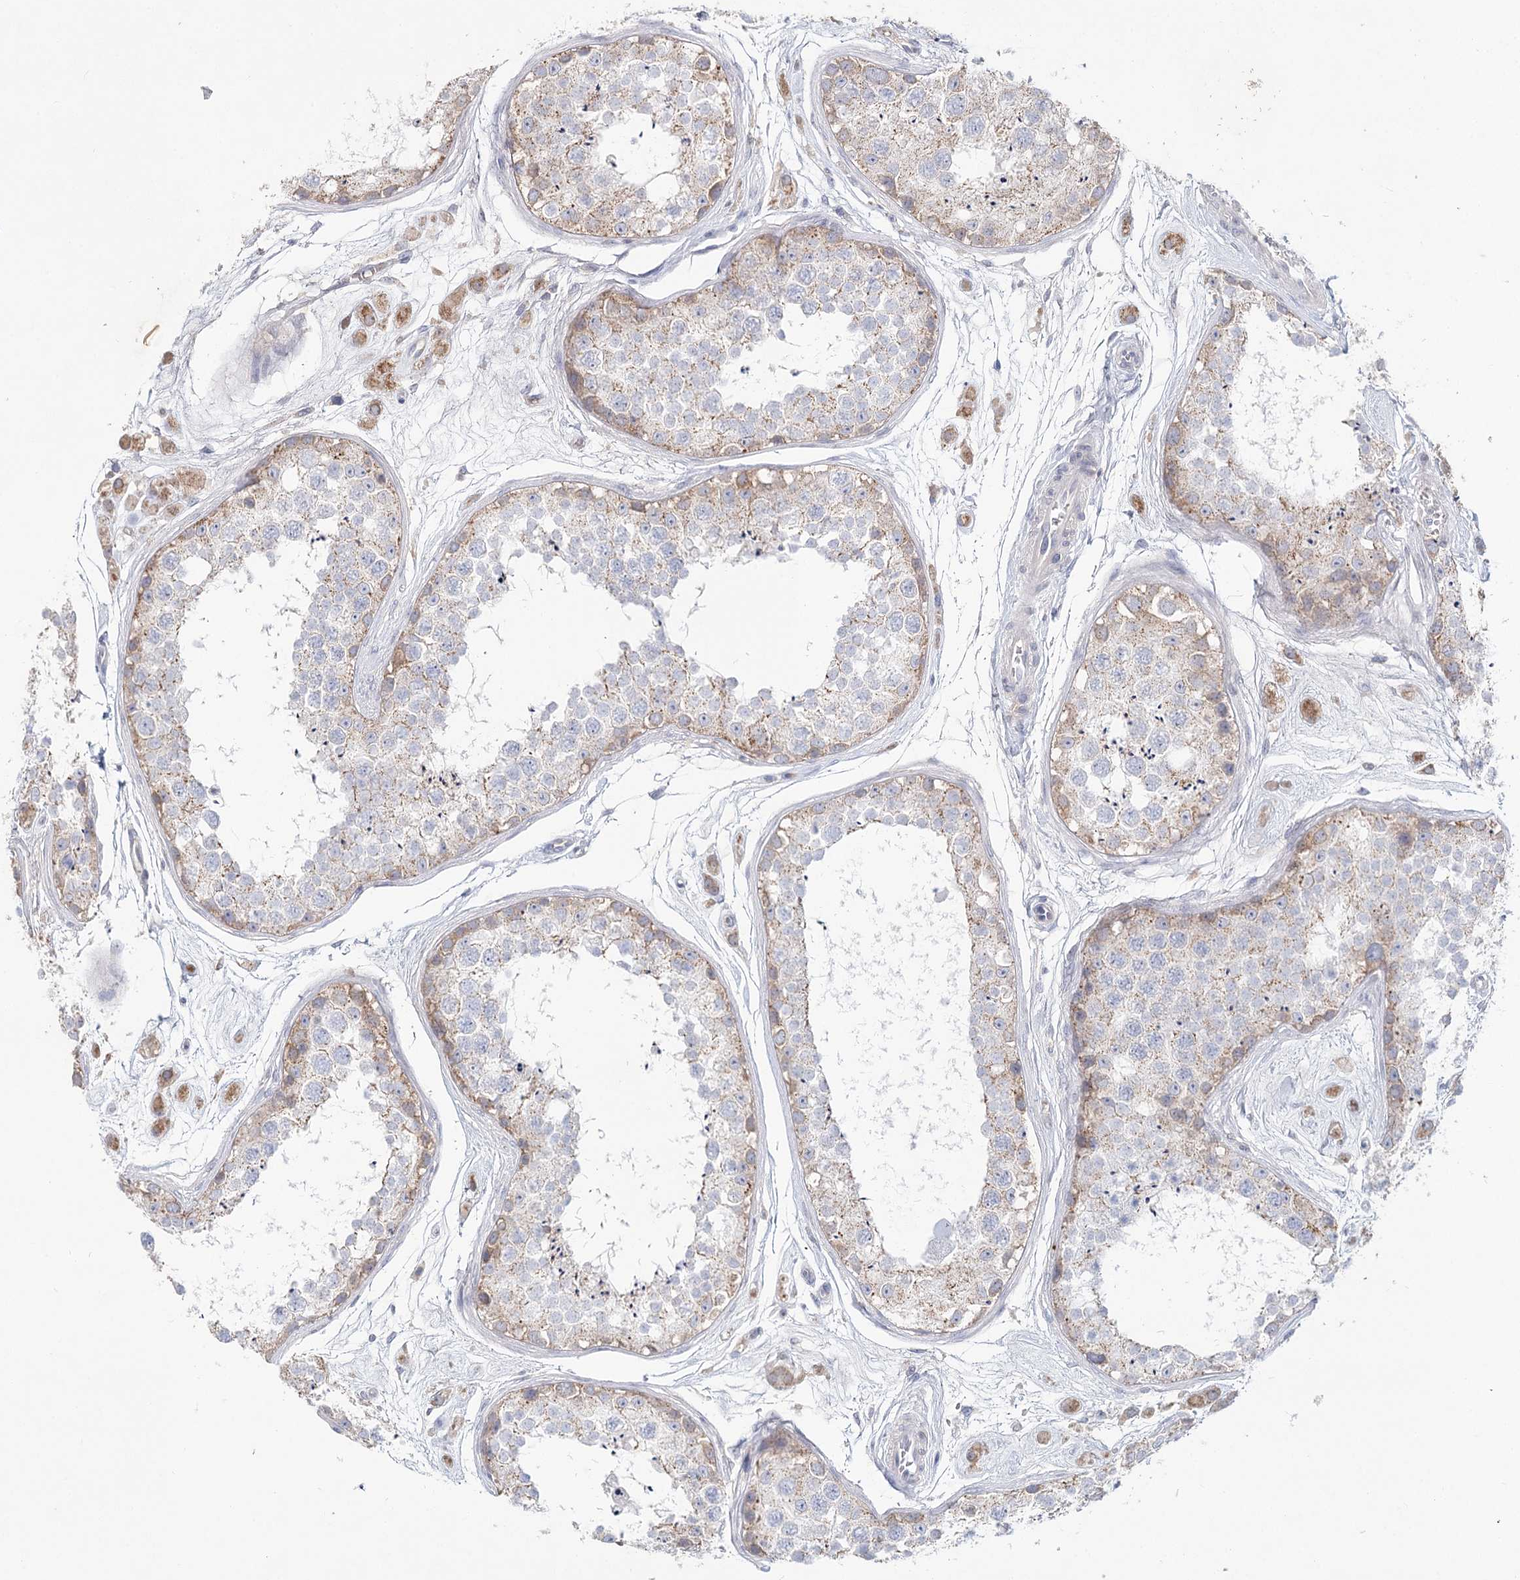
{"staining": {"intensity": "weak", "quantity": "25%-75%", "location": "cytoplasmic/membranous"}, "tissue": "testis", "cell_type": "Cells in seminiferous ducts", "image_type": "normal", "snomed": [{"axis": "morphology", "description": "Normal tissue, NOS"}, {"axis": "topography", "description": "Testis"}], "caption": "Protein expression analysis of unremarkable testis reveals weak cytoplasmic/membranous positivity in about 25%-75% of cells in seminiferous ducts. The staining is performed using DAB brown chromogen to label protein expression. The nuclei are counter-stained blue using hematoxylin.", "gene": "ARHGAP44", "patient": {"sex": "male", "age": 25}}